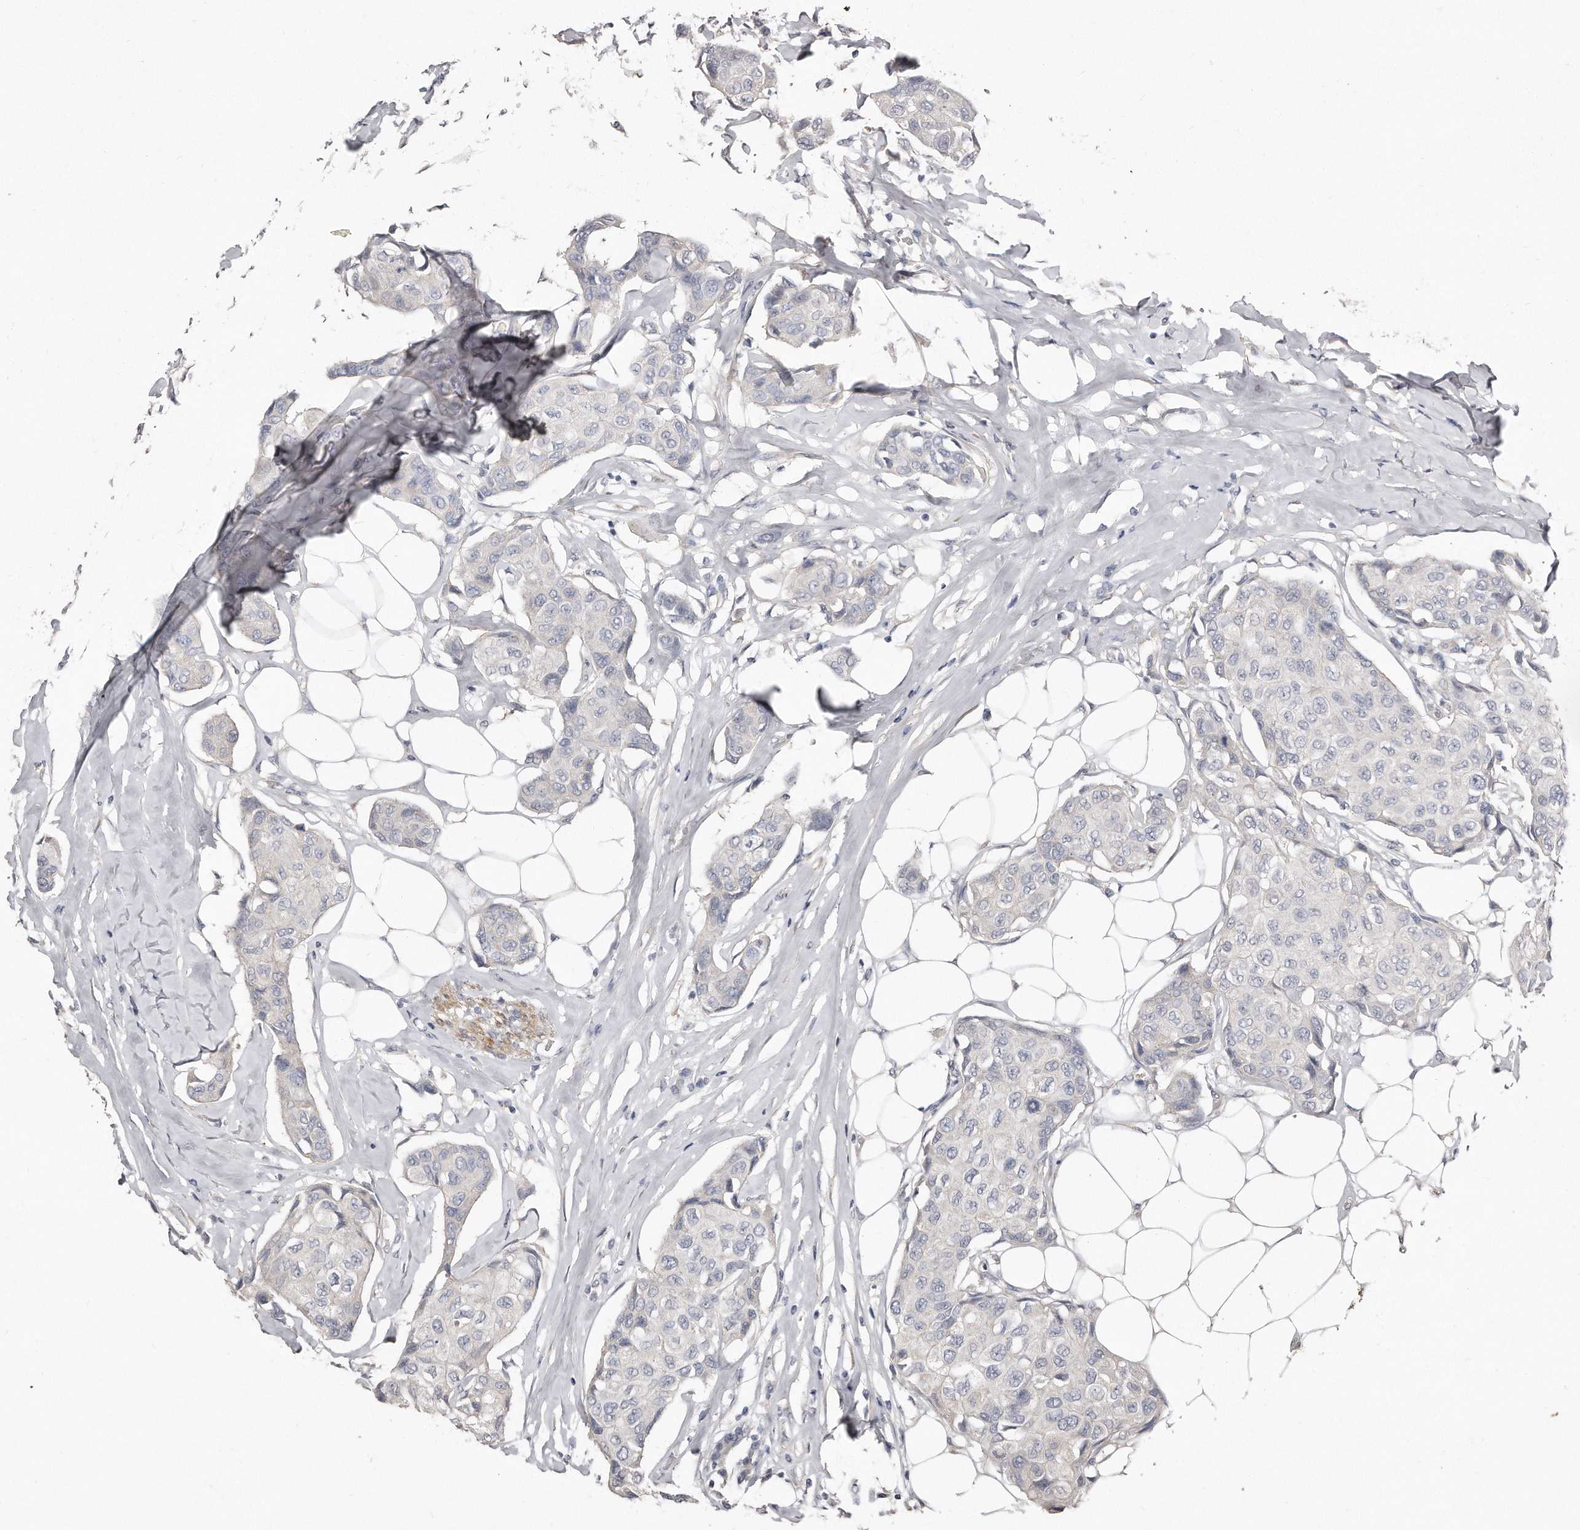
{"staining": {"intensity": "negative", "quantity": "none", "location": "none"}, "tissue": "breast cancer", "cell_type": "Tumor cells", "image_type": "cancer", "snomed": [{"axis": "morphology", "description": "Duct carcinoma"}, {"axis": "topography", "description": "Breast"}], "caption": "The photomicrograph exhibits no significant staining in tumor cells of breast infiltrating ductal carcinoma. Brightfield microscopy of IHC stained with DAB (3,3'-diaminobenzidine) (brown) and hematoxylin (blue), captured at high magnification.", "gene": "LMOD1", "patient": {"sex": "female", "age": 80}}